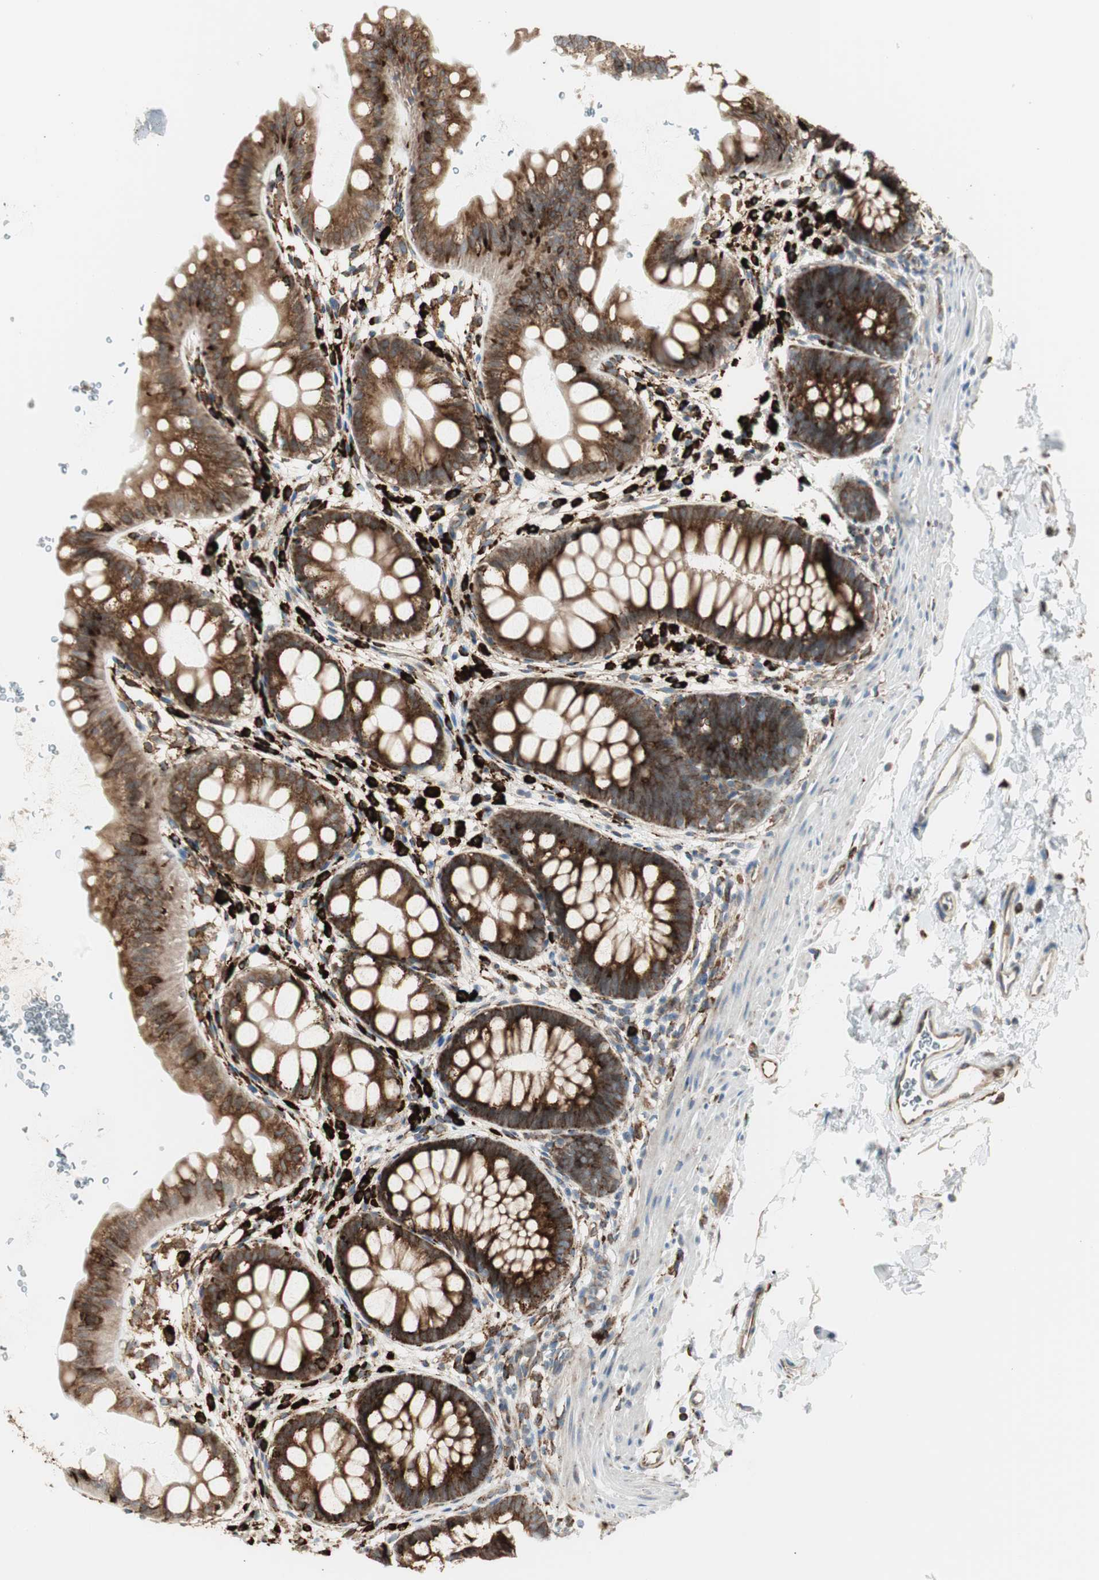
{"staining": {"intensity": "strong", "quantity": ">75%", "location": "cytoplasmic/membranous"}, "tissue": "rectum", "cell_type": "Glandular cells", "image_type": "normal", "snomed": [{"axis": "morphology", "description": "Normal tissue, NOS"}, {"axis": "topography", "description": "Rectum"}], "caption": "Brown immunohistochemical staining in benign rectum displays strong cytoplasmic/membranous positivity in approximately >75% of glandular cells. The staining is performed using DAB (3,3'-diaminobenzidine) brown chromogen to label protein expression. The nuclei are counter-stained blue using hematoxylin.", "gene": "HSP90B1", "patient": {"sex": "female", "age": 24}}